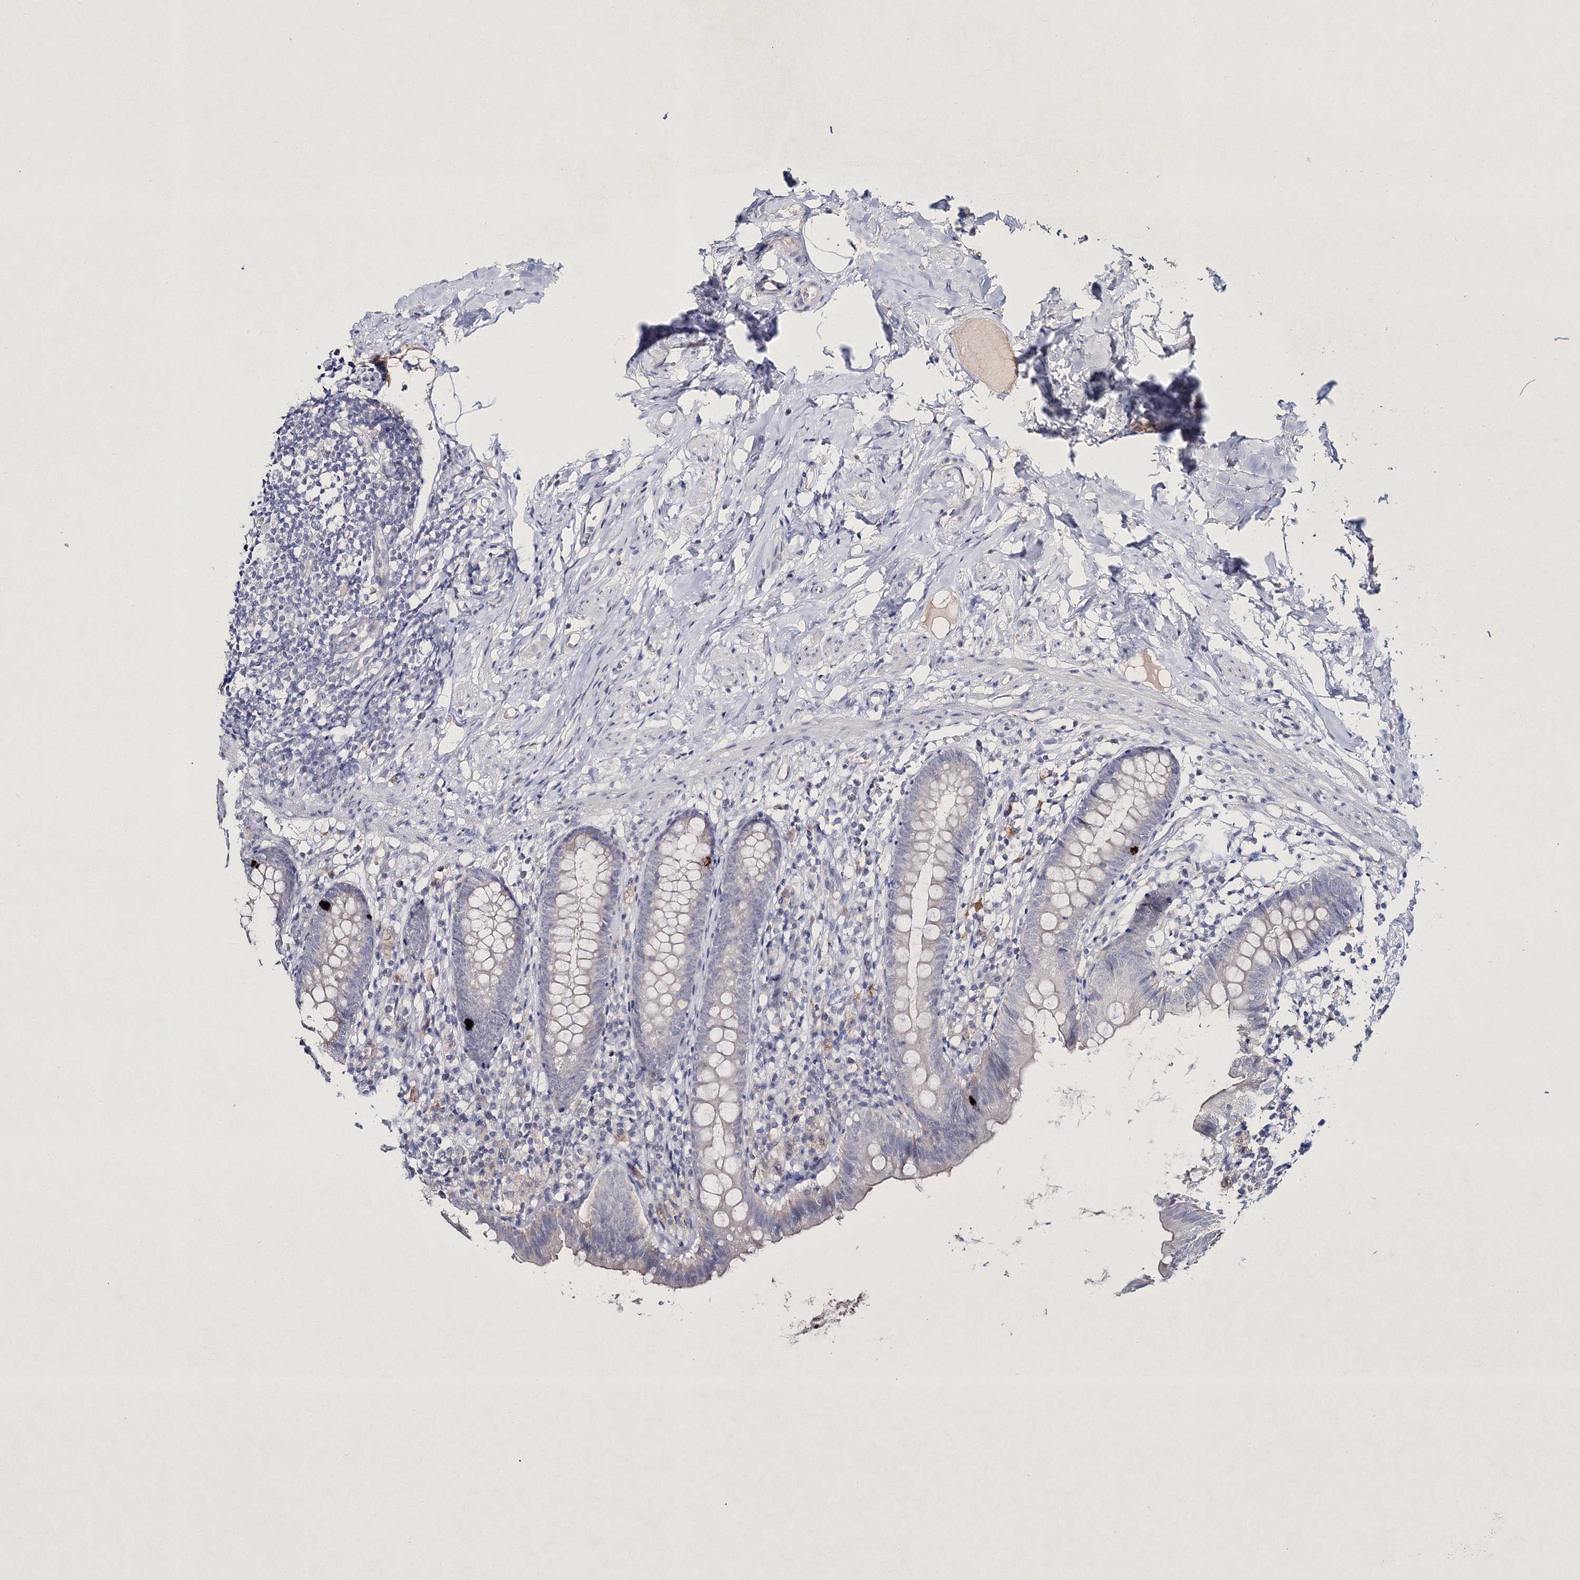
{"staining": {"intensity": "strong", "quantity": "<25%", "location": "cytoplasmic/membranous"}, "tissue": "appendix", "cell_type": "Glandular cells", "image_type": "normal", "snomed": [{"axis": "morphology", "description": "Normal tissue, NOS"}, {"axis": "topography", "description": "Appendix"}], "caption": "The photomicrograph shows staining of normal appendix, revealing strong cytoplasmic/membranous protein expression (brown color) within glandular cells.", "gene": "NEU4", "patient": {"sex": "male", "age": 52}}